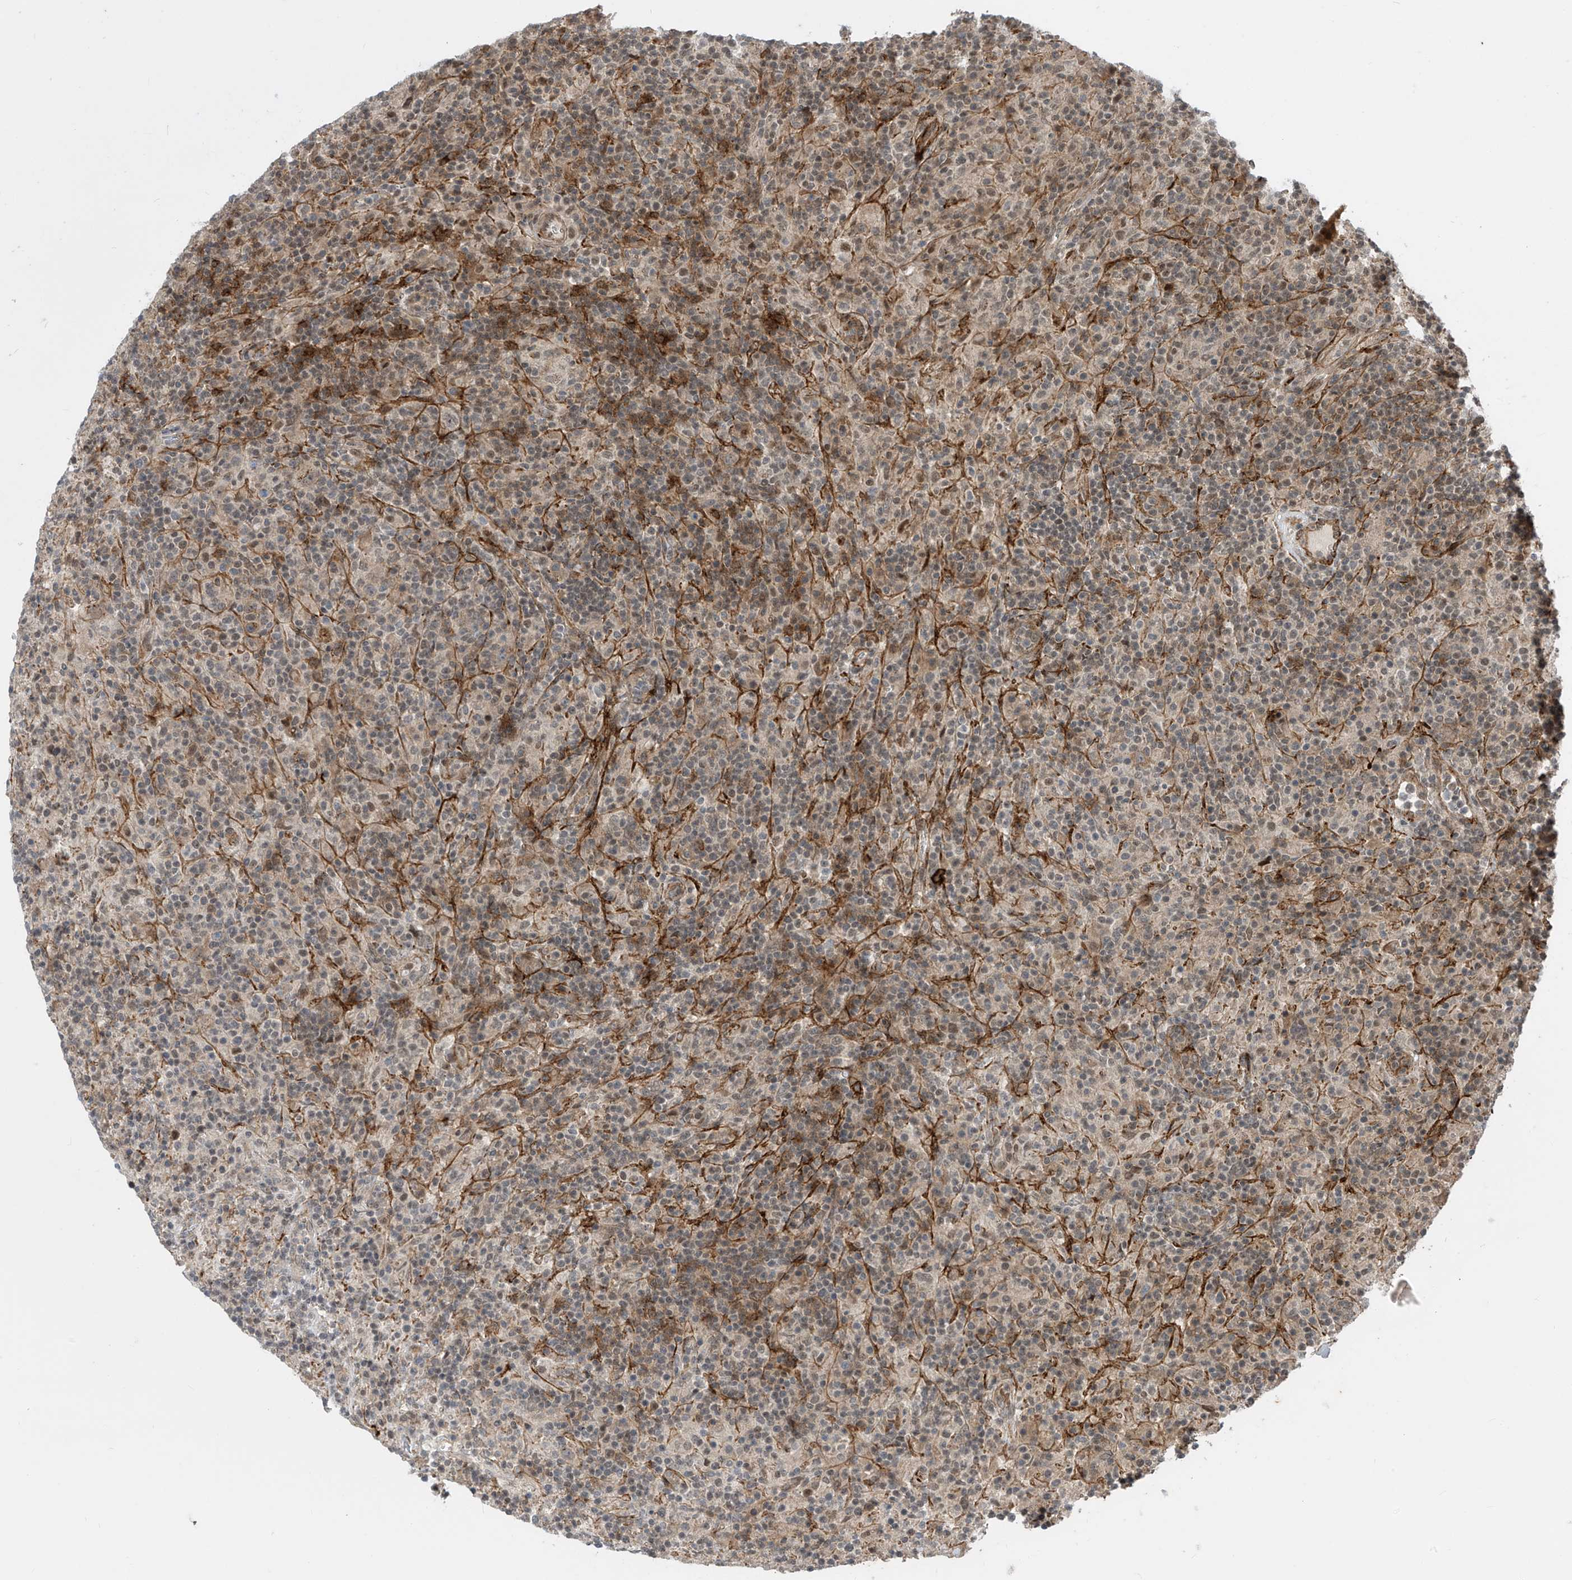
{"staining": {"intensity": "moderate", "quantity": "<25%", "location": "cytoplasmic/membranous,nuclear"}, "tissue": "lymphoma", "cell_type": "Tumor cells", "image_type": "cancer", "snomed": [{"axis": "morphology", "description": "Hodgkin's disease, NOS"}, {"axis": "topography", "description": "Lymph node"}], "caption": "Brown immunohistochemical staining in human lymphoma displays moderate cytoplasmic/membranous and nuclear positivity in approximately <25% of tumor cells.", "gene": "LAGE3", "patient": {"sex": "male", "age": 70}}